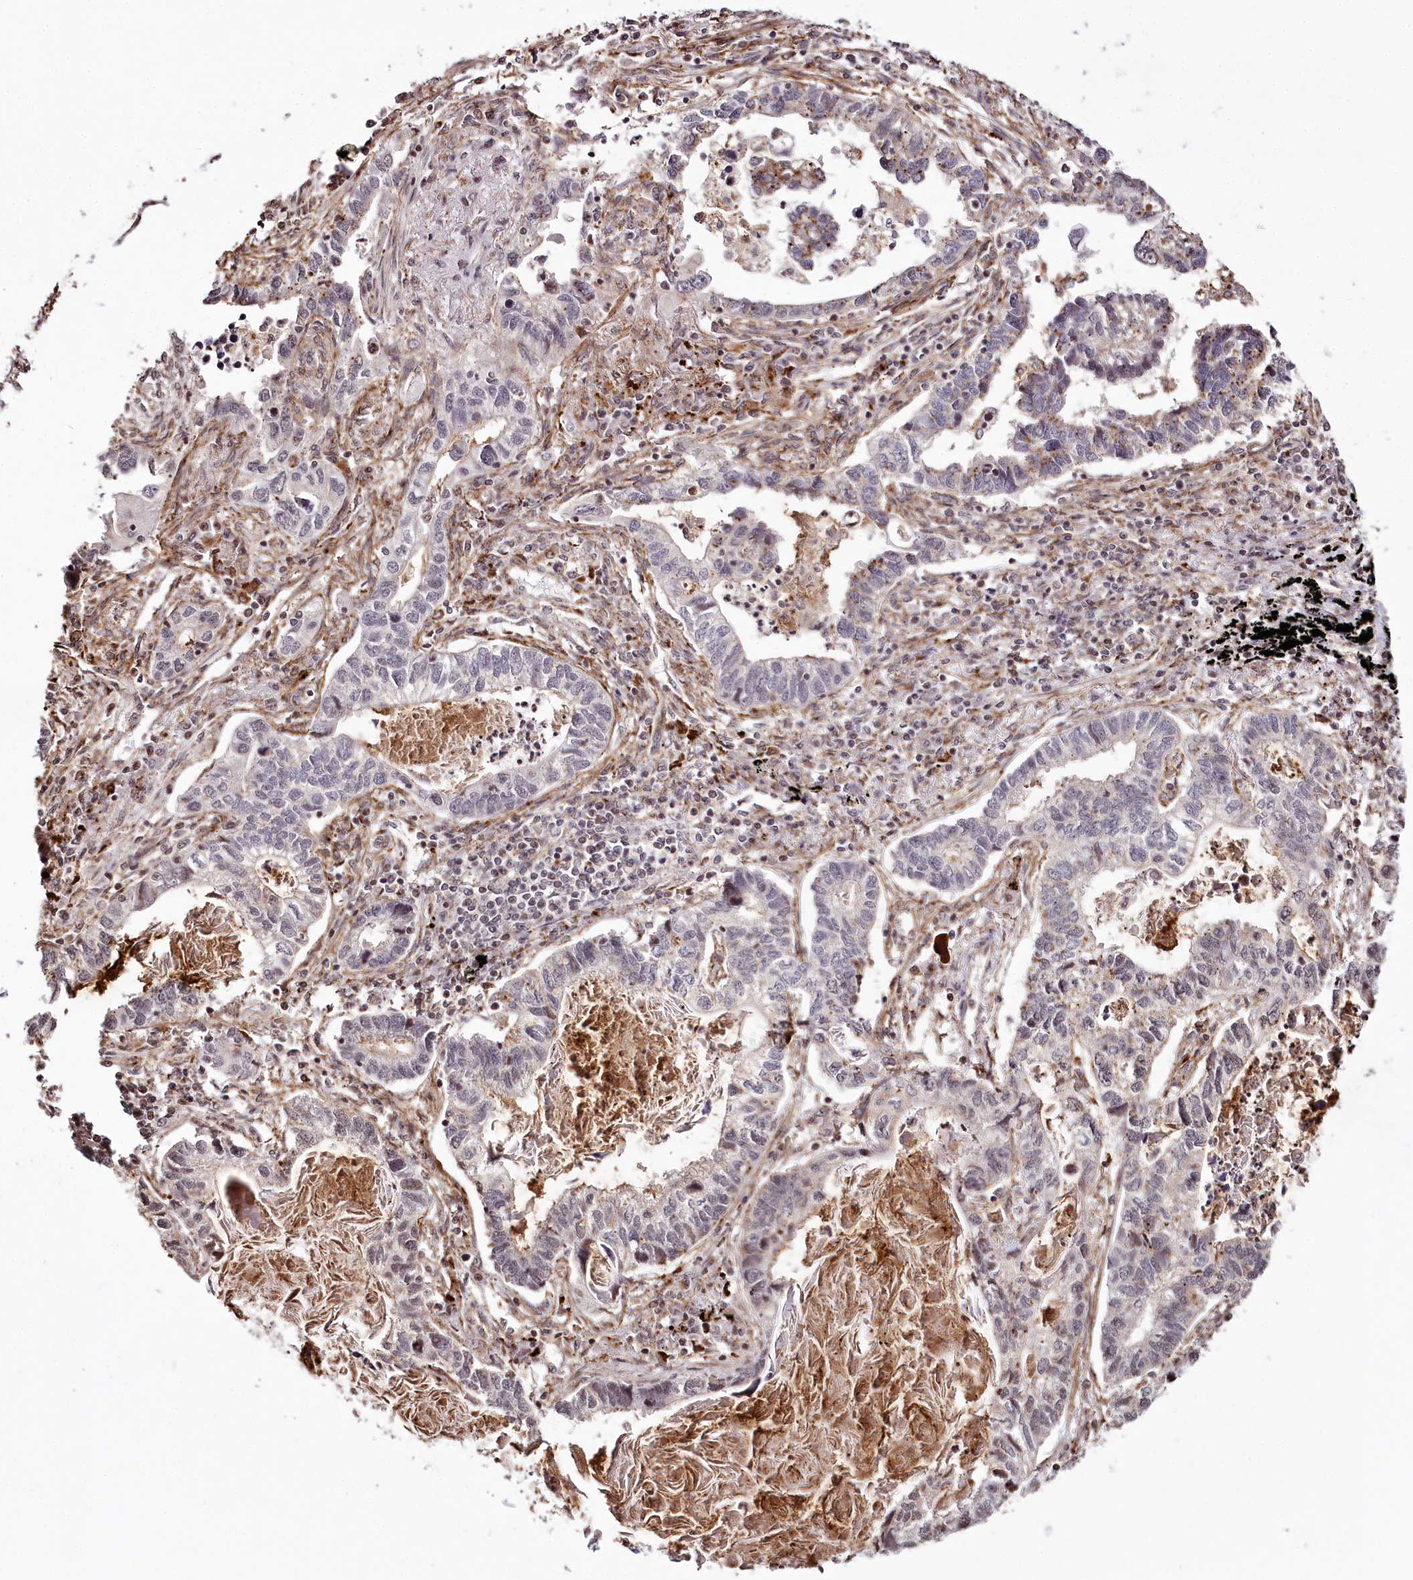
{"staining": {"intensity": "negative", "quantity": "none", "location": "none"}, "tissue": "lung cancer", "cell_type": "Tumor cells", "image_type": "cancer", "snomed": [{"axis": "morphology", "description": "Adenocarcinoma, NOS"}, {"axis": "topography", "description": "Lung"}], "caption": "Micrograph shows no significant protein staining in tumor cells of lung cancer (adenocarcinoma).", "gene": "HOXC8", "patient": {"sex": "male", "age": 67}}